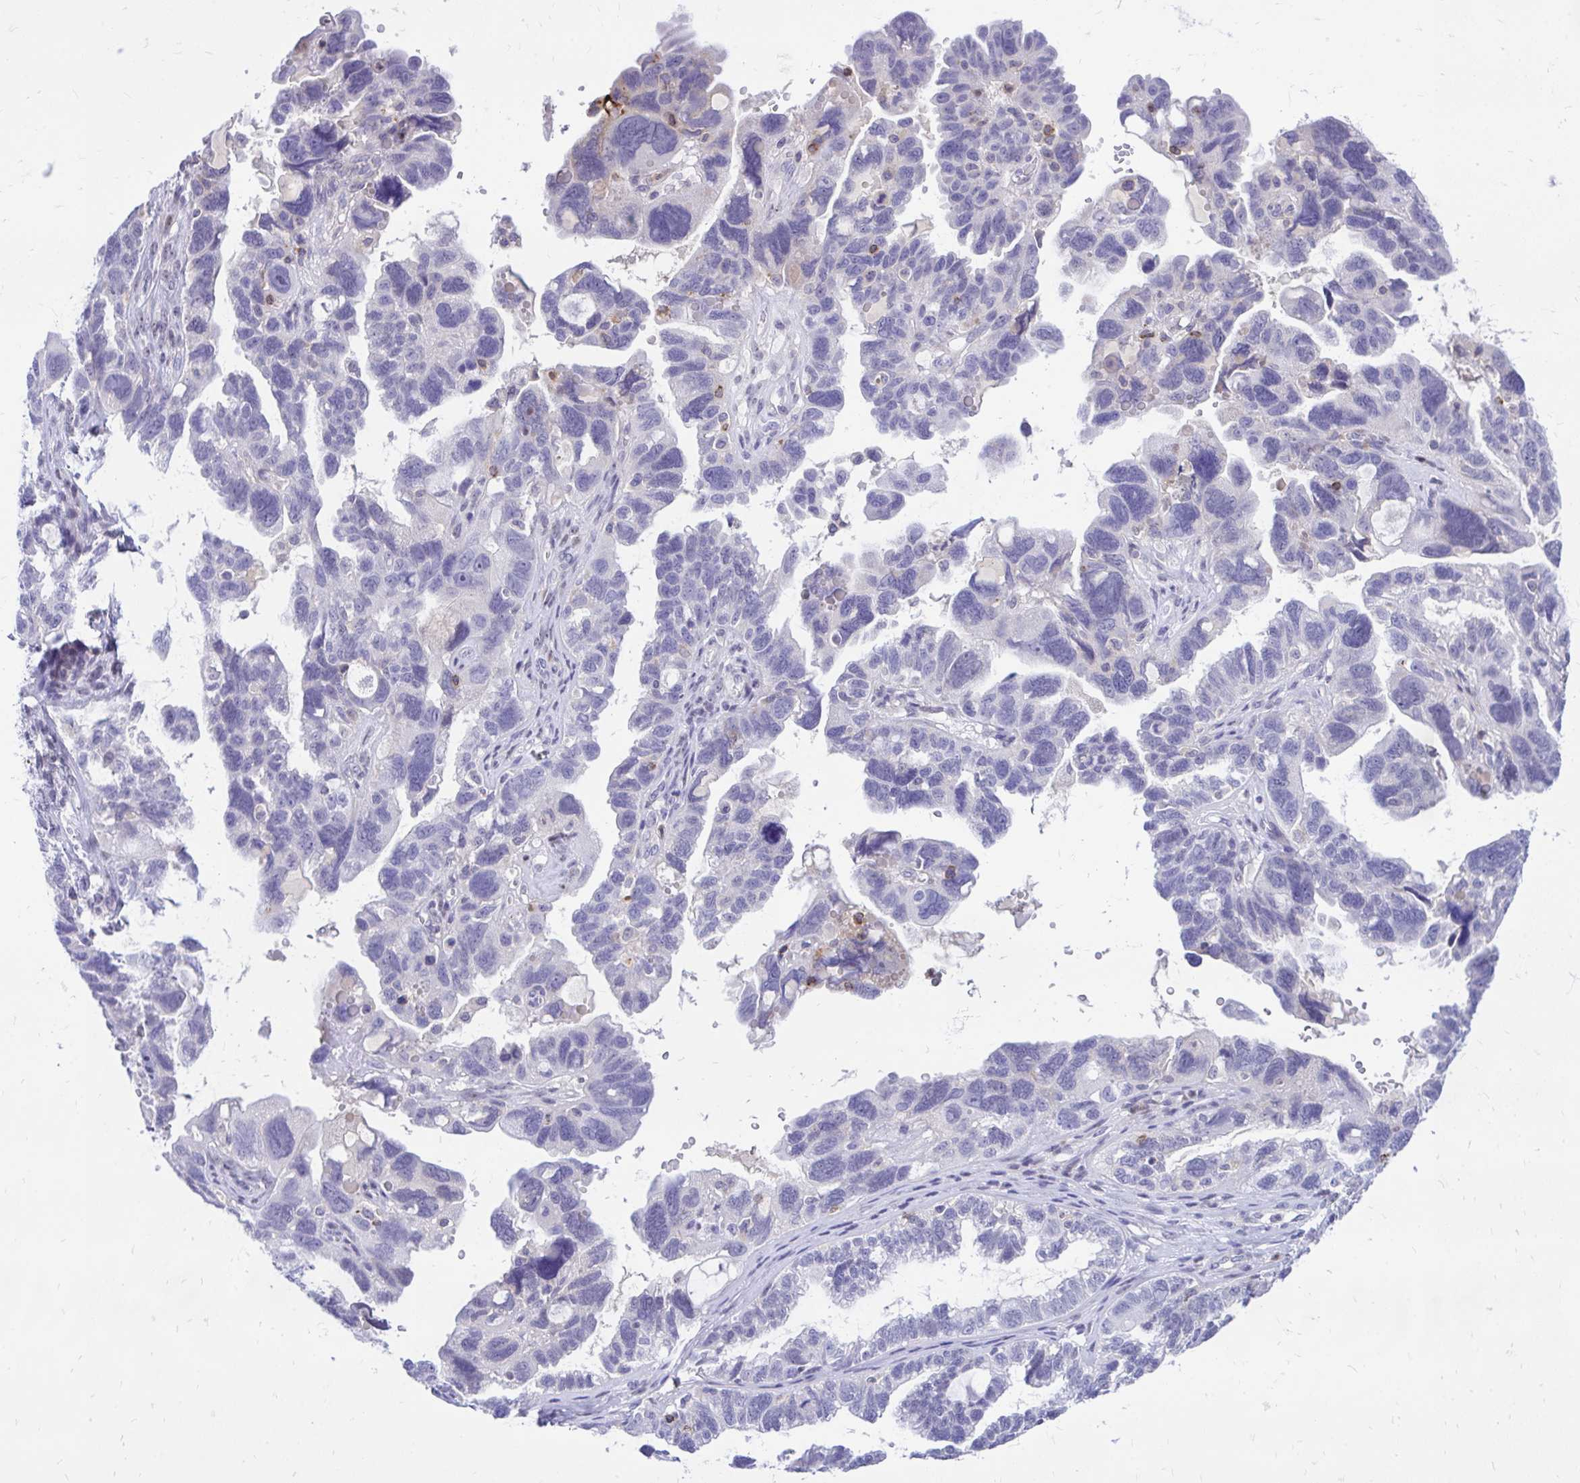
{"staining": {"intensity": "negative", "quantity": "none", "location": "none"}, "tissue": "ovarian cancer", "cell_type": "Tumor cells", "image_type": "cancer", "snomed": [{"axis": "morphology", "description": "Cystadenocarcinoma, serous, NOS"}, {"axis": "topography", "description": "Ovary"}], "caption": "DAB (3,3'-diaminobenzidine) immunohistochemical staining of human ovarian cancer exhibits no significant expression in tumor cells. (Immunohistochemistry, brightfield microscopy, high magnification).", "gene": "CXCL8", "patient": {"sex": "female", "age": 60}}